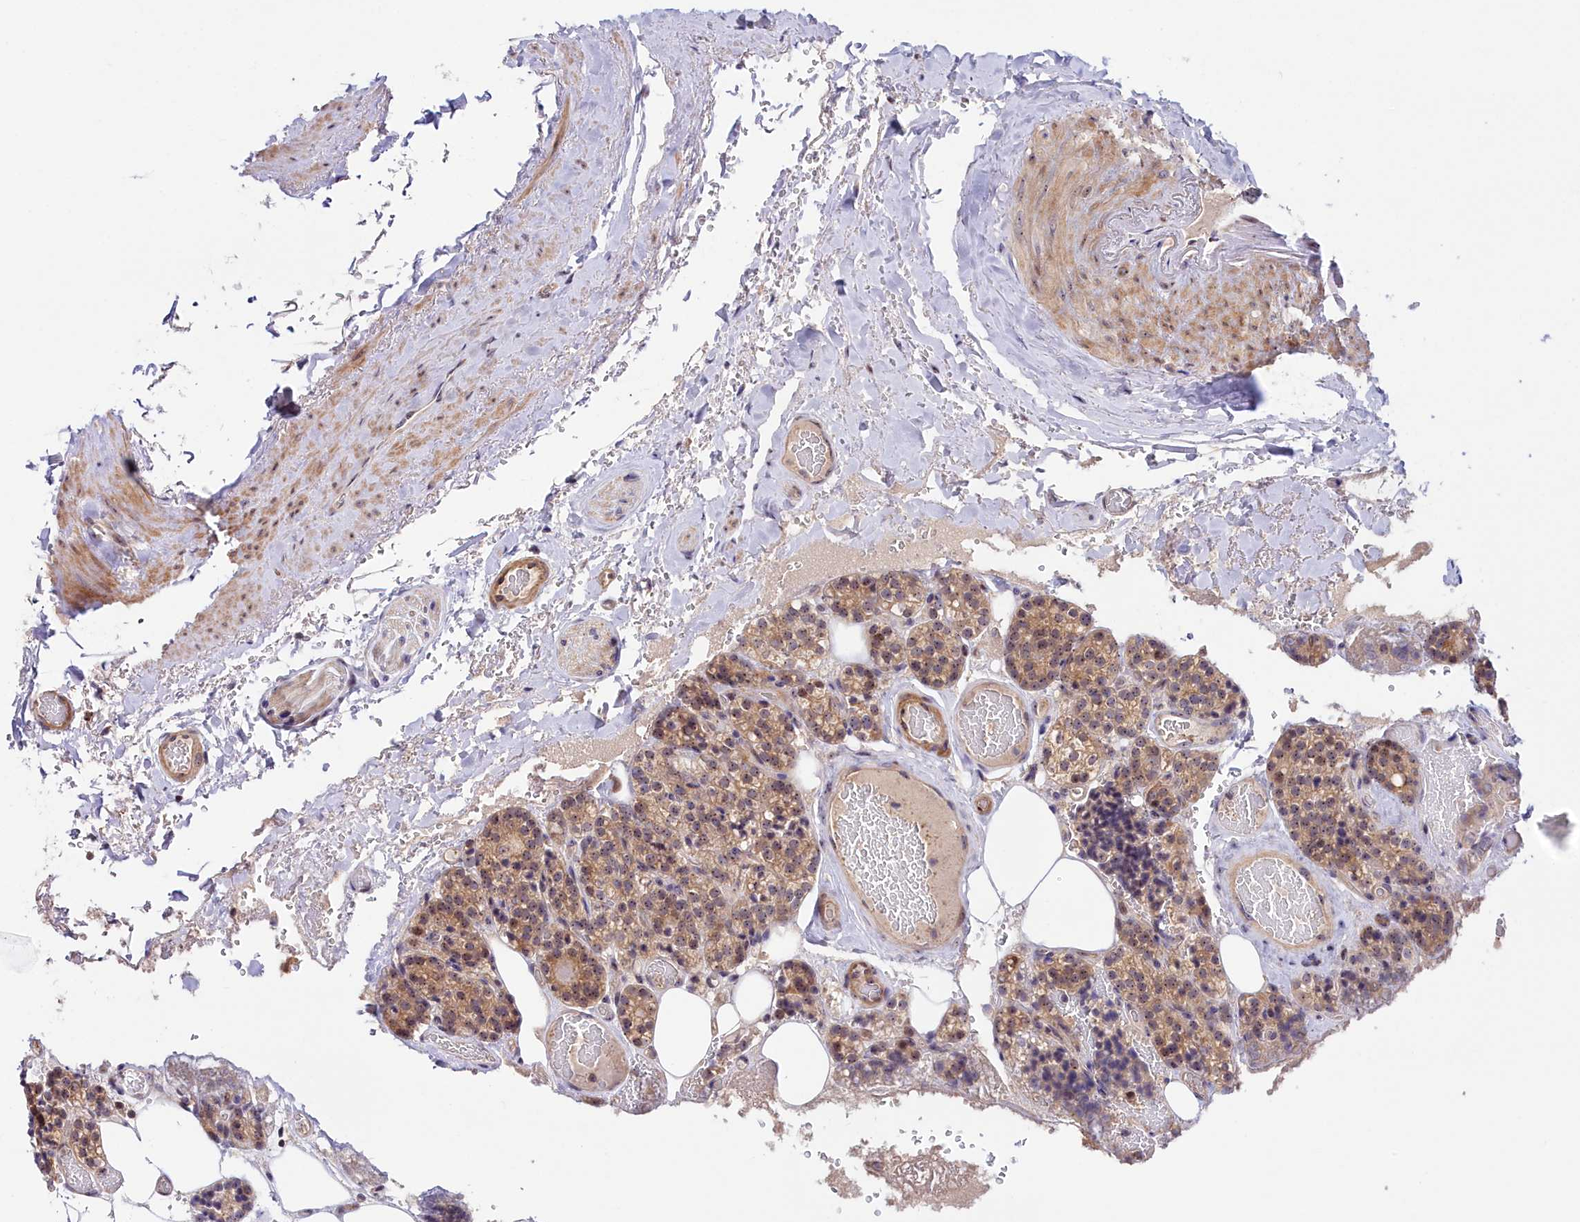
{"staining": {"intensity": "weak", "quantity": "25%-75%", "location": "cytoplasmic/membranous,nuclear"}, "tissue": "parathyroid gland", "cell_type": "Glandular cells", "image_type": "normal", "snomed": [{"axis": "morphology", "description": "Normal tissue, NOS"}, {"axis": "topography", "description": "Parathyroid gland"}], "caption": "A brown stain highlights weak cytoplasmic/membranous,nuclear positivity of a protein in glandular cells of unremarkable human parathyroid gland.", "gene": "NEURL4", "patient": {"sex": "male", "age": 87}}